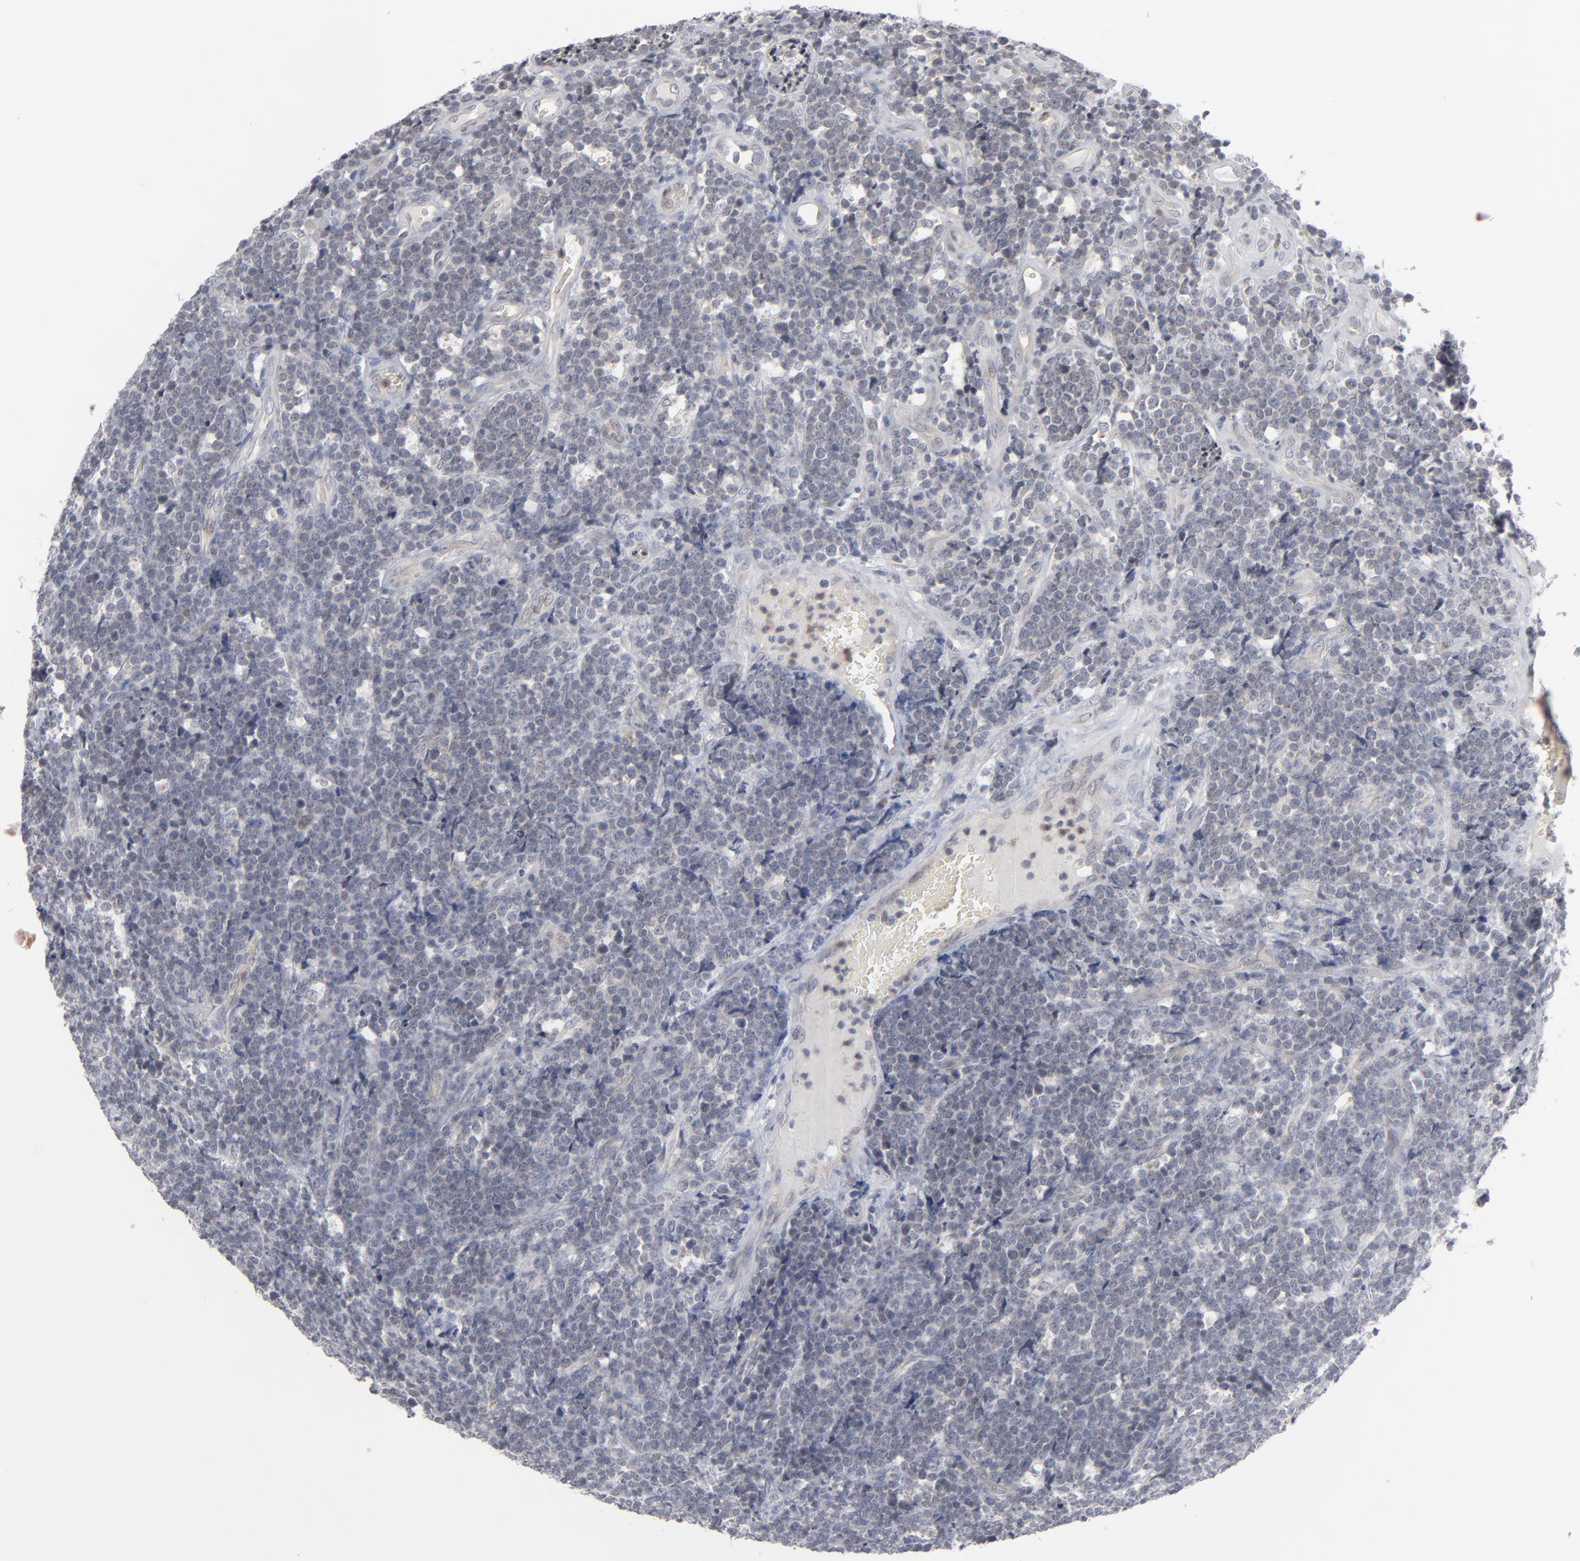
{"staining": {"intensity": "negative", "quantity": "none", "location": "none"}, "tissue": "lymphoma", "cell_type": "Tumor cells", "image_type": "cancer", "snomed": [{"axis": "morphology", "description": "Malignant lymphoma, non-Hodgkin's type, High grade"}, {"axis": "topography", "description": "Small intestine"}, {"axis": "topography", "description": "Colon"}], "caption": "Immunohistochemistry photomicrograph of malignant lymphoma, non-Hodgkin's type (high-grade) stained for a protein (brown), which shows no staining in tumor cells.", "gene": "POF1B", "patient": {"sex": "male", "age": 8}}